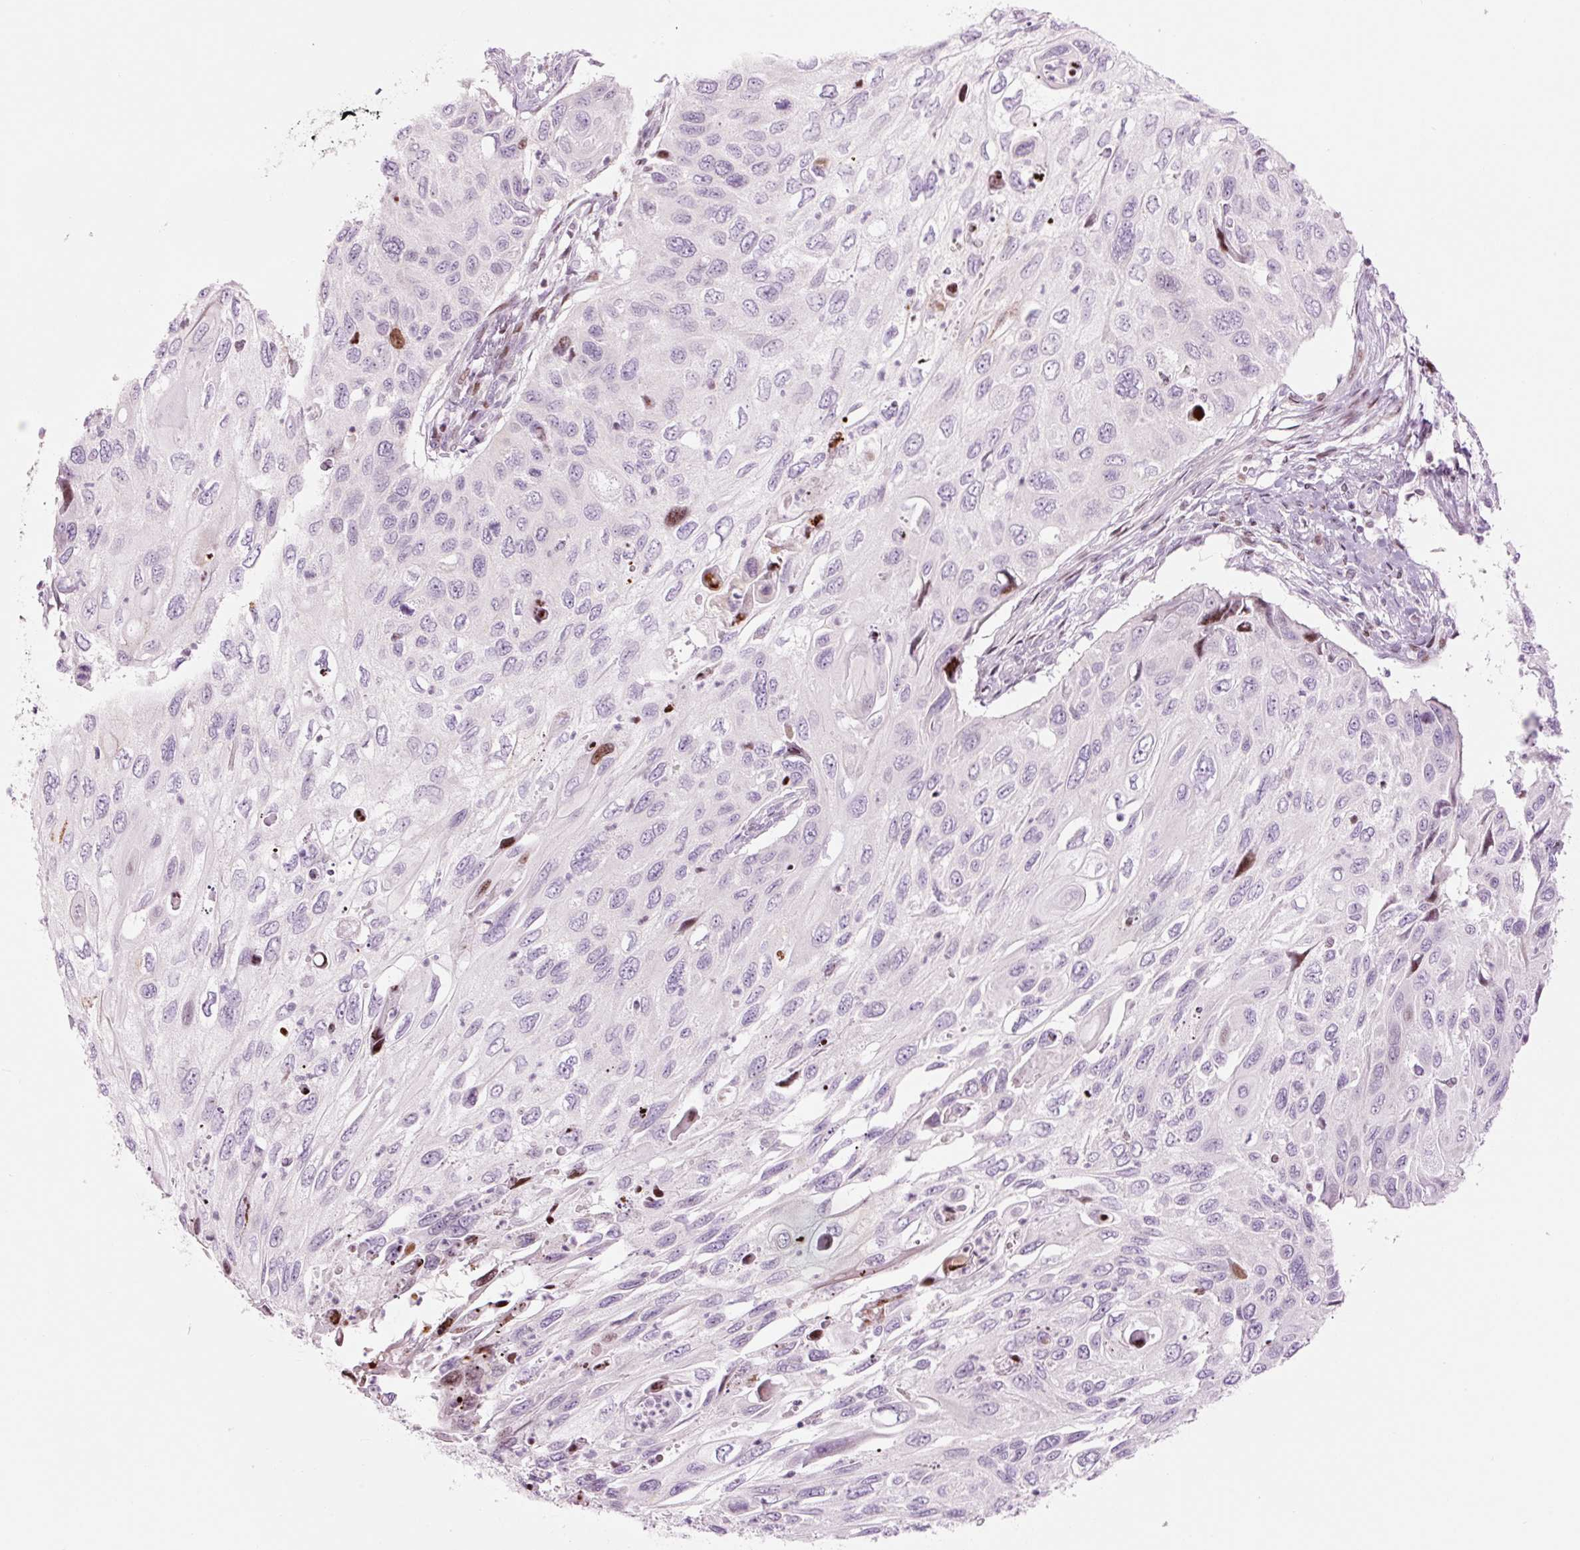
{"staining": {"intensity": "moderate", "quantity": "<25%", "location": "nuclear"}, "tissue": "cervical cancer", "cell_type": "Tumor cells", "image_type": "cancer", "snomed": [{"axis": "morphology", "description": "Squamous cell carcinoma, NOS"}, {"axis": "topography", "description": "Cervix"}], "caption": "There is low levels of moderate nuclear expression in tumor cells of cervical squamous cell carcinoma, as demonstrated by immunohistochemical staining (brown color).", "gene": "TMEM177", "patient": {"sex": "female", "age": 70}}